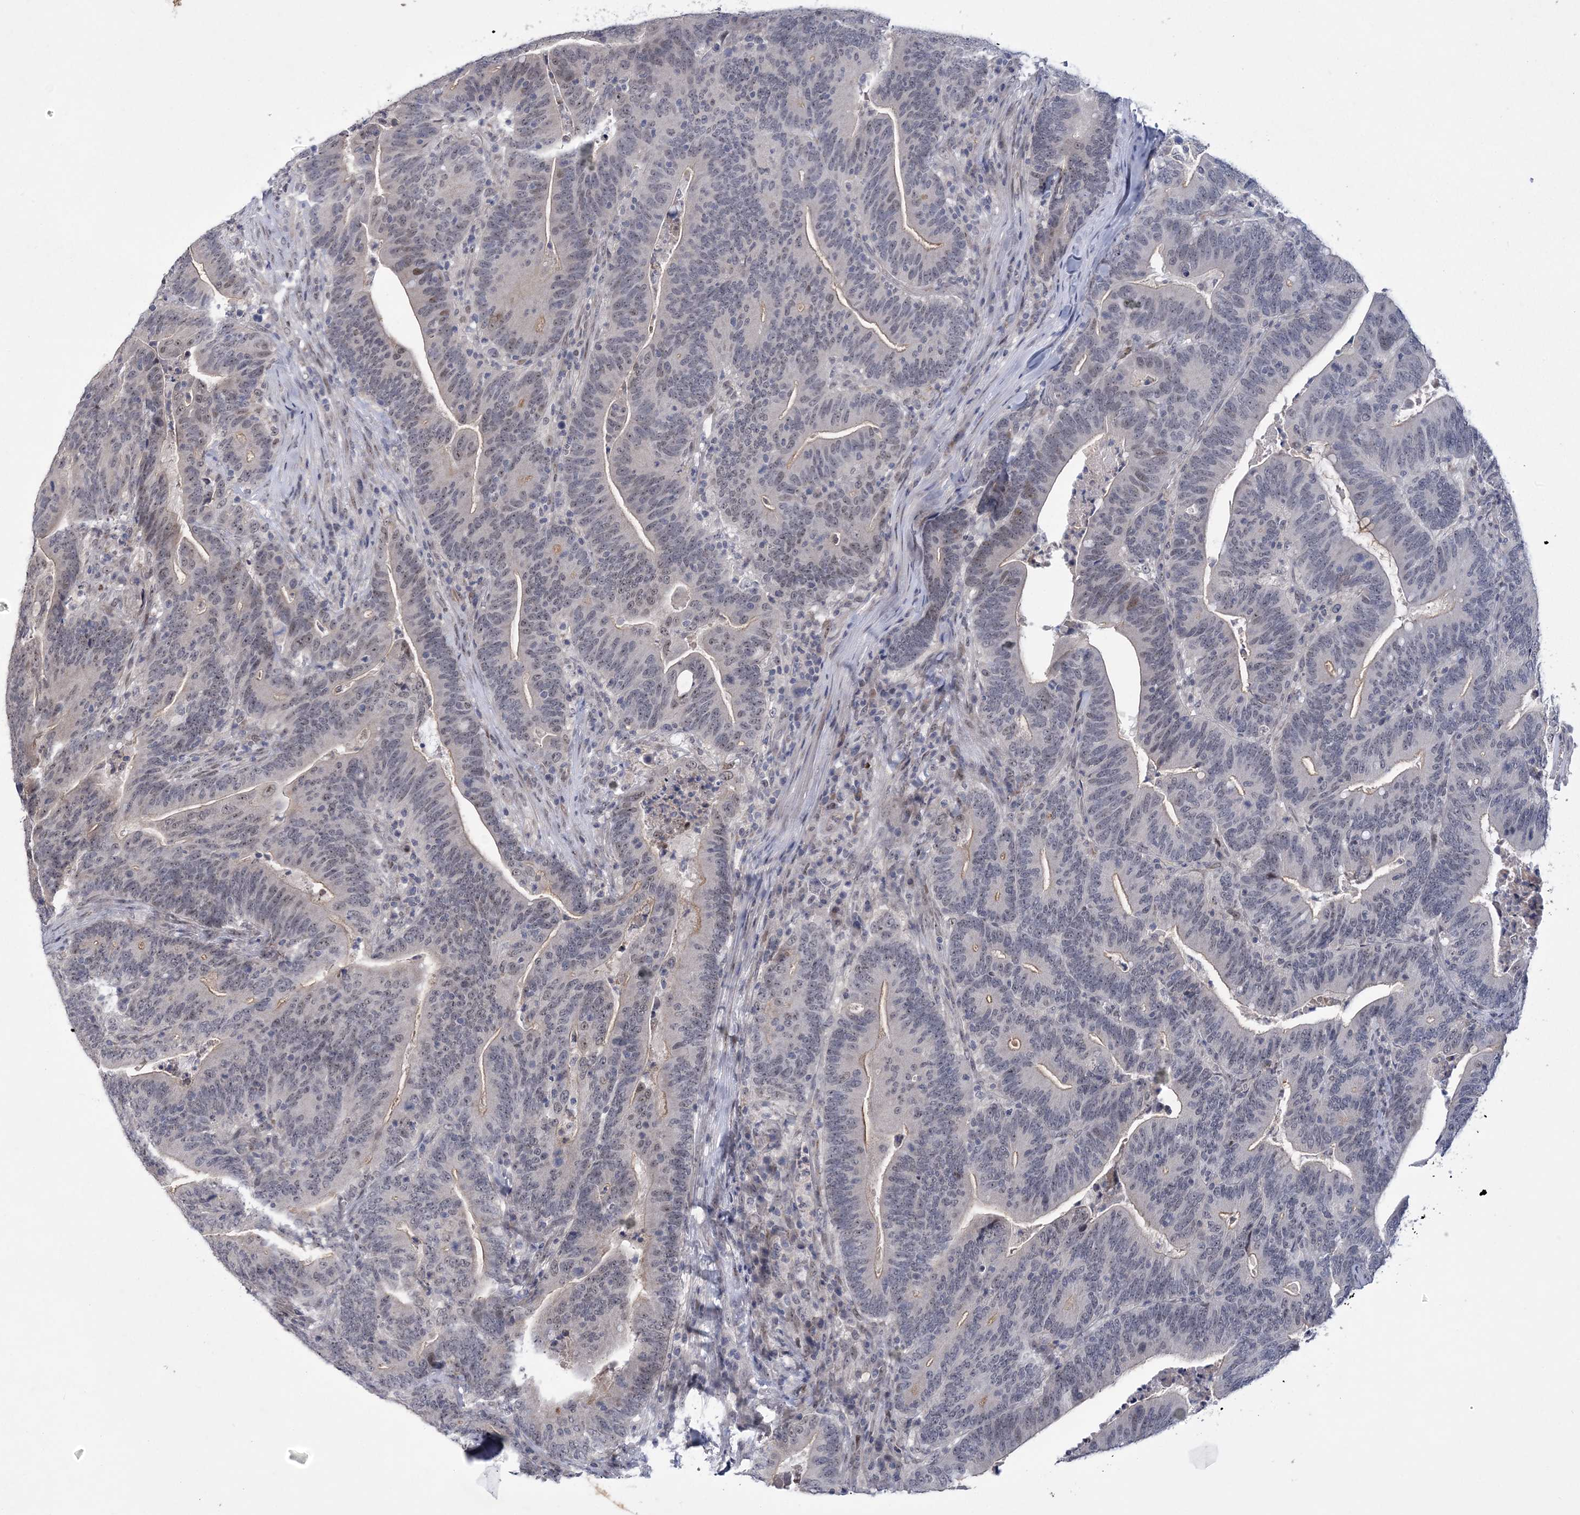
{"staining": {"intensity": "weak", "quantity": "<25%", "location": "nuclear"}, "tissue": "colorectal cancer", "cell_type": "Tumor cells", "image_type": "cancer", "snomed": [{"axis": "morphology", "description": "Adenocarcinoma, NOS"}, {"axis": "topography", "description": "Colon"}], "caption": "A histopathology image of human adenocarcinoma (colorectal) is negative for staining in tumor cells.", "gene": "HOMEZ", "patient": {"sex": "female", "age": 67}}